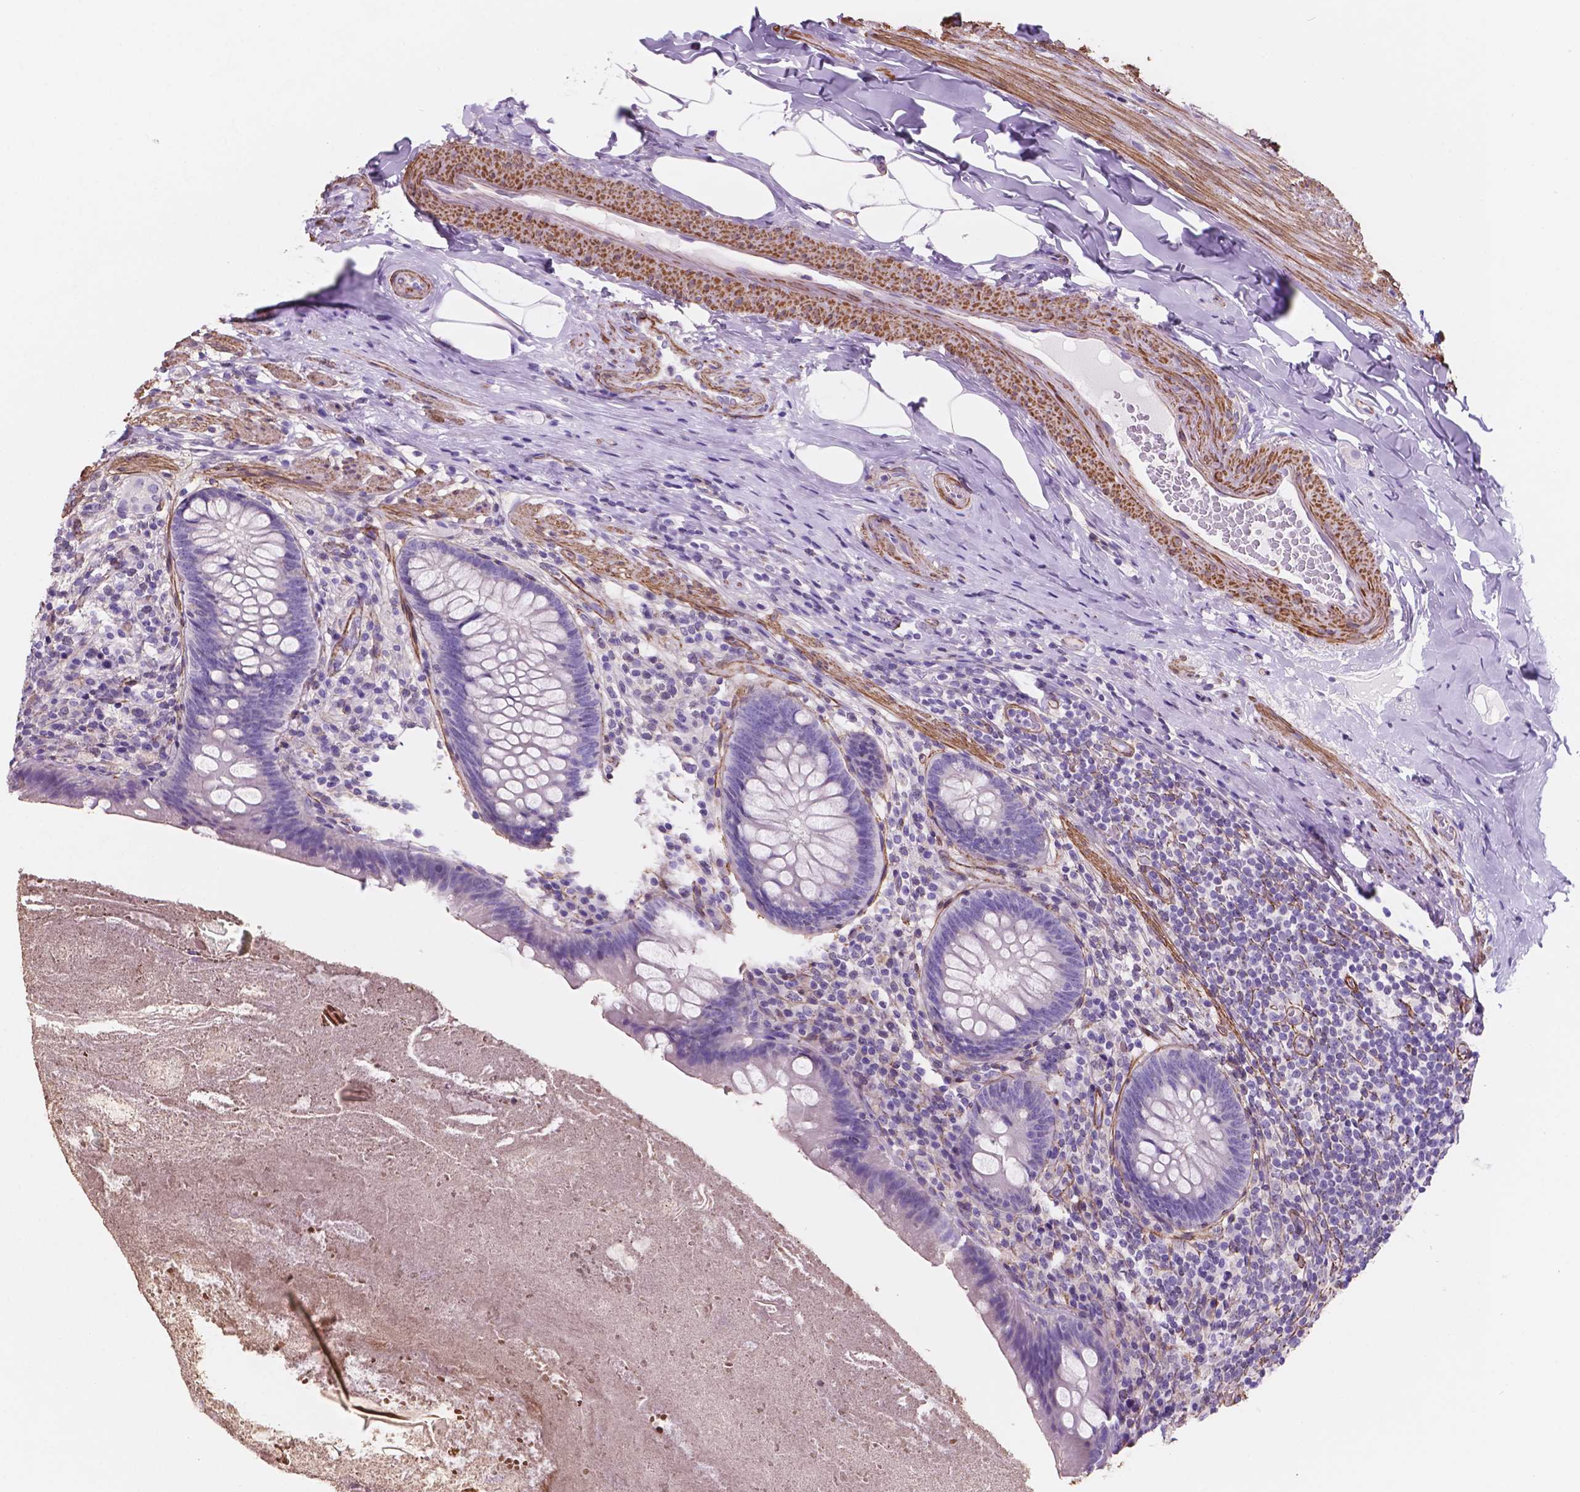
{"staining": {"intensity": "negative", "quantity": "none", "location": "none"}, "tissue": "appendix", "cell_type": "Glandular cells", "image_type": "normal", "snomed": [{"axis": "morphology", "description": "Normal tissue, NOS"}, {"axis": "topography", "description": "Appendix"}], "caption": "High power microscopy photomicrograph of an IHC micrograph of benign appendix, revealing no significant expression in glandular cells.", "gene": "TOR2A", "patient": {"sex": "male", "age": 47}}